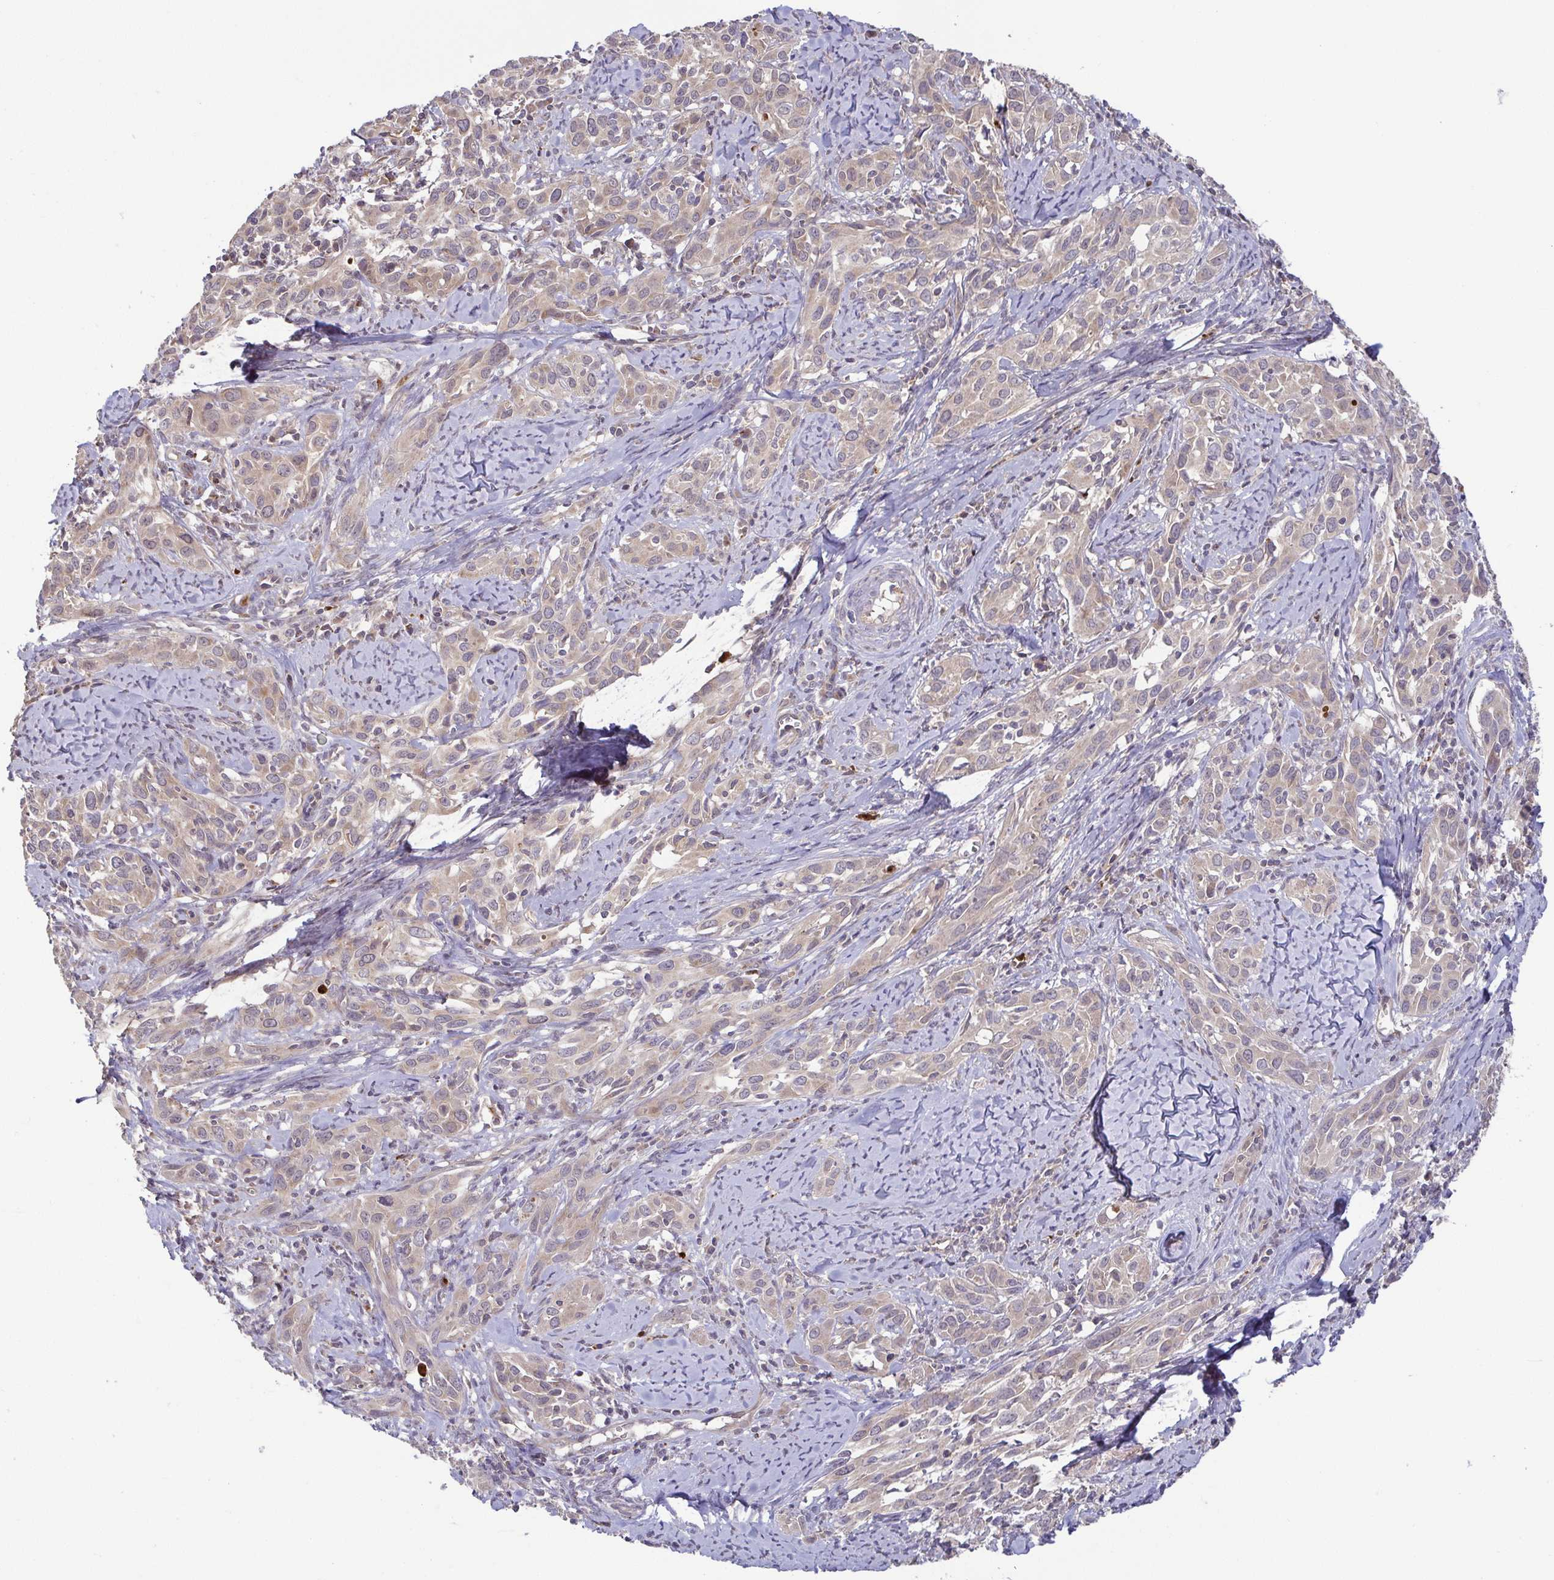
{"staining": {"intensity": "weak", "quantity": ">75%", "location": "cytoplasmic/membranous"}, "tissue": "cervical cancer", "cell_type": "Tumor cells", "image_type": "cancer", "snomed": [{"axis": "morphology", "description": "Squamous cell carcinoma, NOS"}, {"axis": "topography", "description": "Cervix"}], "caption": "Brown immunohistochemical staining in squamous cell carcinoma (cervical) displays weak cytoplasmic/membranous expression in approximately >75% of tumor cells. The staining was performed using DAB, with brown indicating positive protein expression. Nuclei are stained blue with hematoxylin.", "gene": "OSBPL7", "patient": {"sex": "female", "age": 51}}